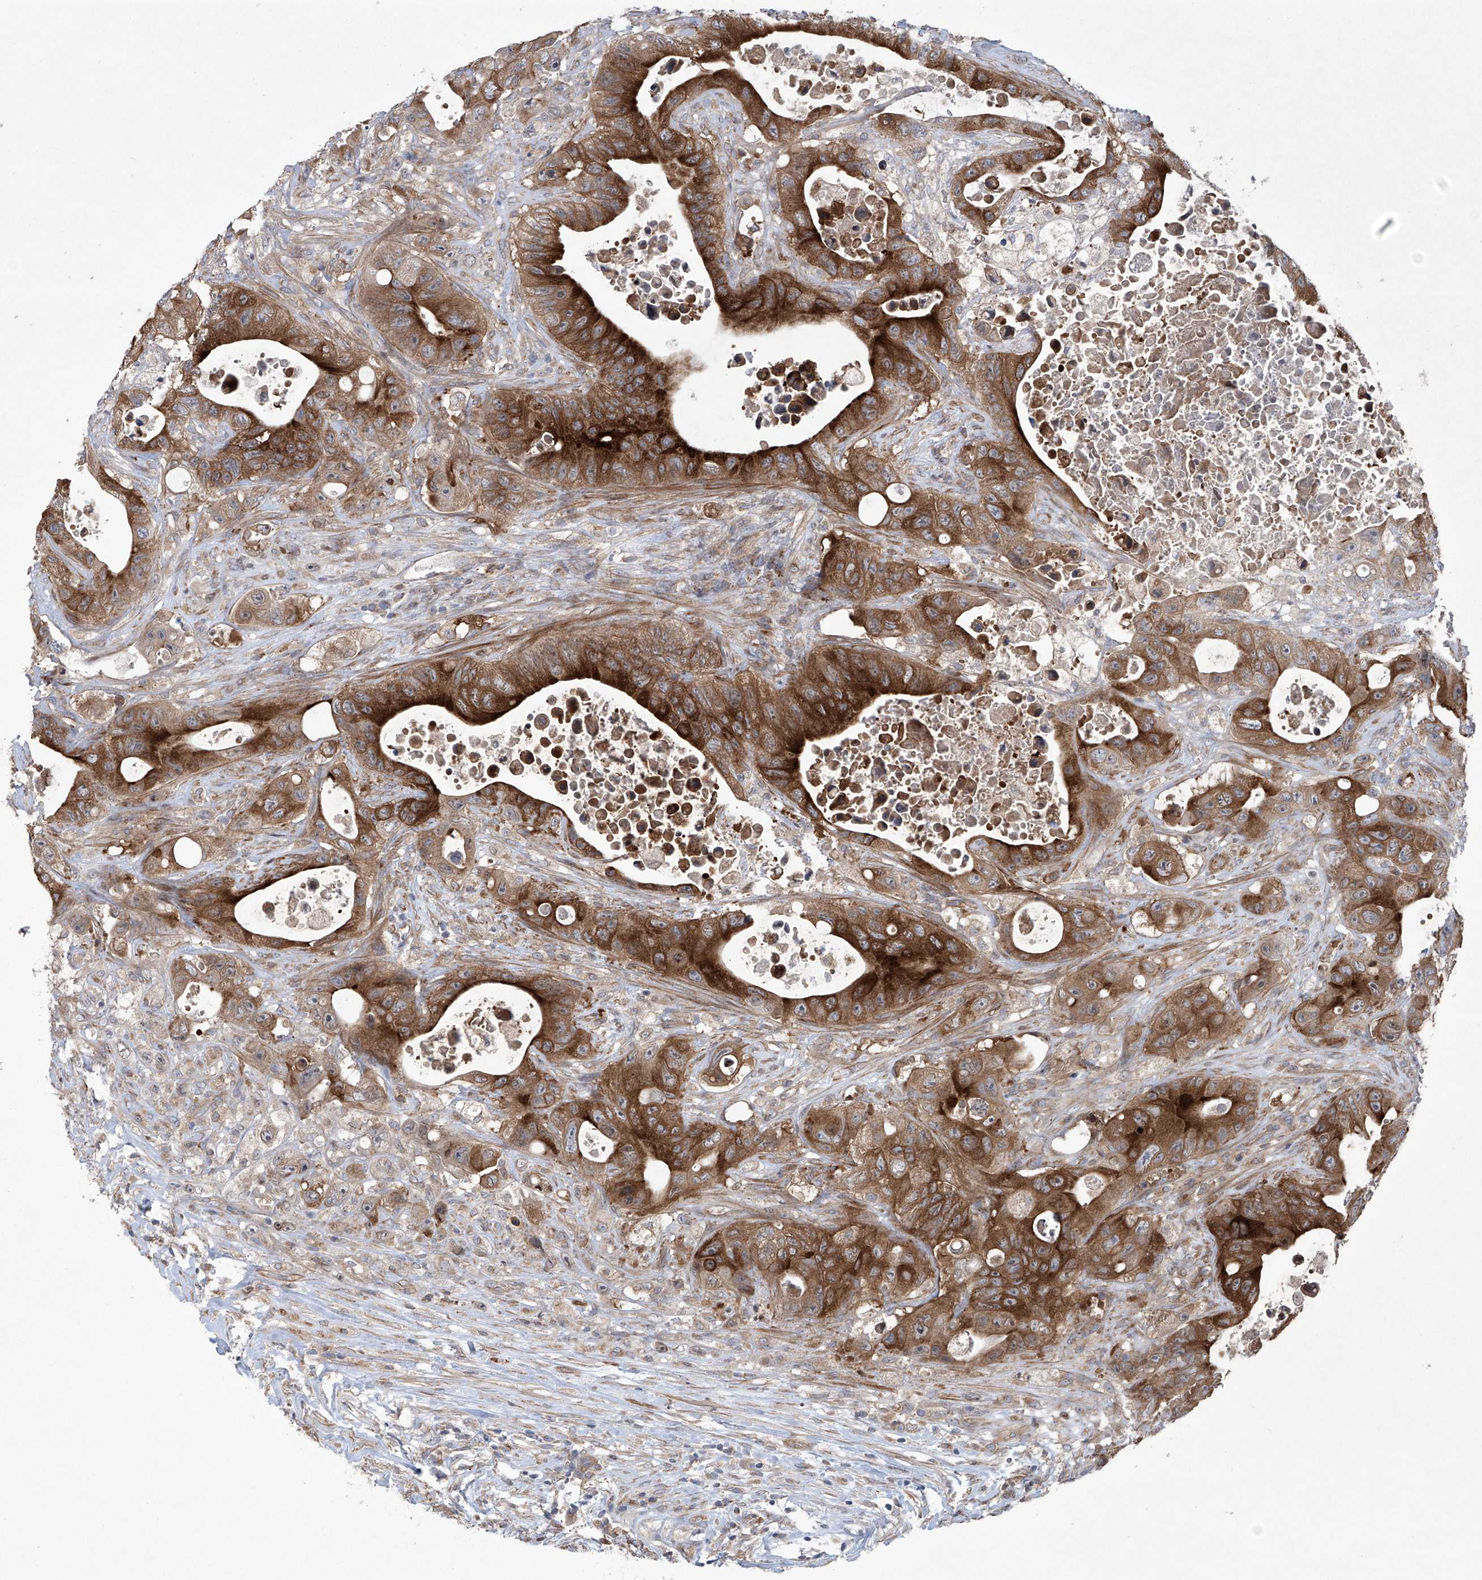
{"staining": {"intensity": "strong", "quantity": ">75%", "location": "cytoplasmic/membranous"}, "tissue": "colorectal cancer", "cell_type": "Tumor cells", "image_type": "cancer", "snomed": [{"axis": "morphology", "description": "Adenocarcinoma, NOS"}, {"axis": "topography", "description": "Colon"}], "caption": "An IHC image of neoplastic tissue is shown. Protein staining in brown shows strong cytoplasmic/membranous positivity in adenocarcinoma (colorectal) within tumor cells.", "gene": "KLC4", "patient": {"sex": "female", "age": 46}}